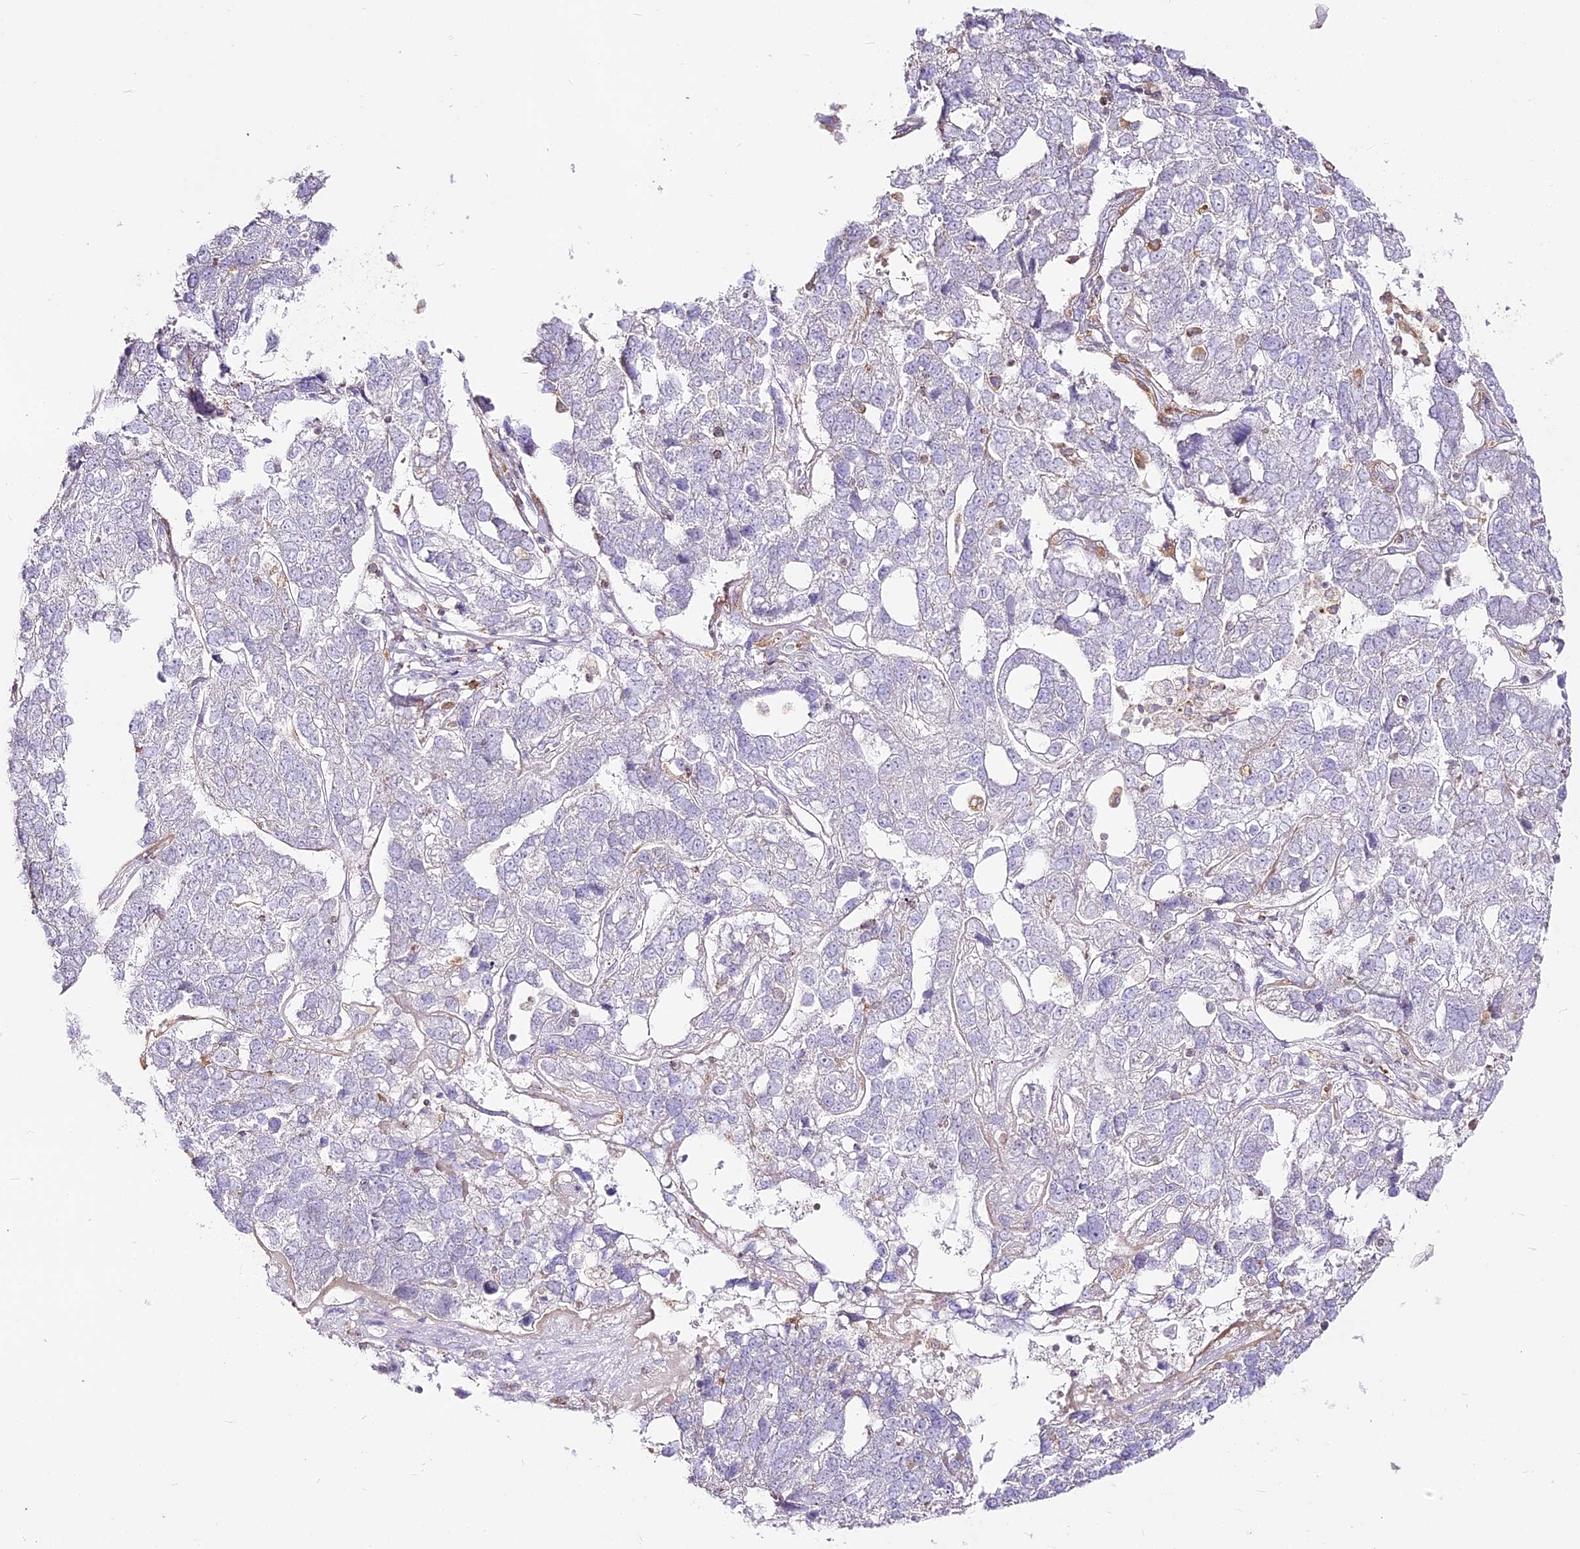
{"staining": {"intensity": "negative", "quantity": "none", "location": "none"}, "tissue": "pancreatic cancer", "cell_type": "Tumor cells", "image_type": "cancer", "snomed": [{"axis": "morphology", "description": "Adenocarcinoma, NOS"}, {"axis": "topography", "description": "Pancreas"}], "caption": "High magnification brightfield microscopy of pancreatic cancer (adenocarcinoma) stained with DAB (brown) and counterstained with hematoxylin (blue): tumor cells show no significant positivity.", "gene": "DOCK2", "patient": {"sex": "female", "age": 61}}